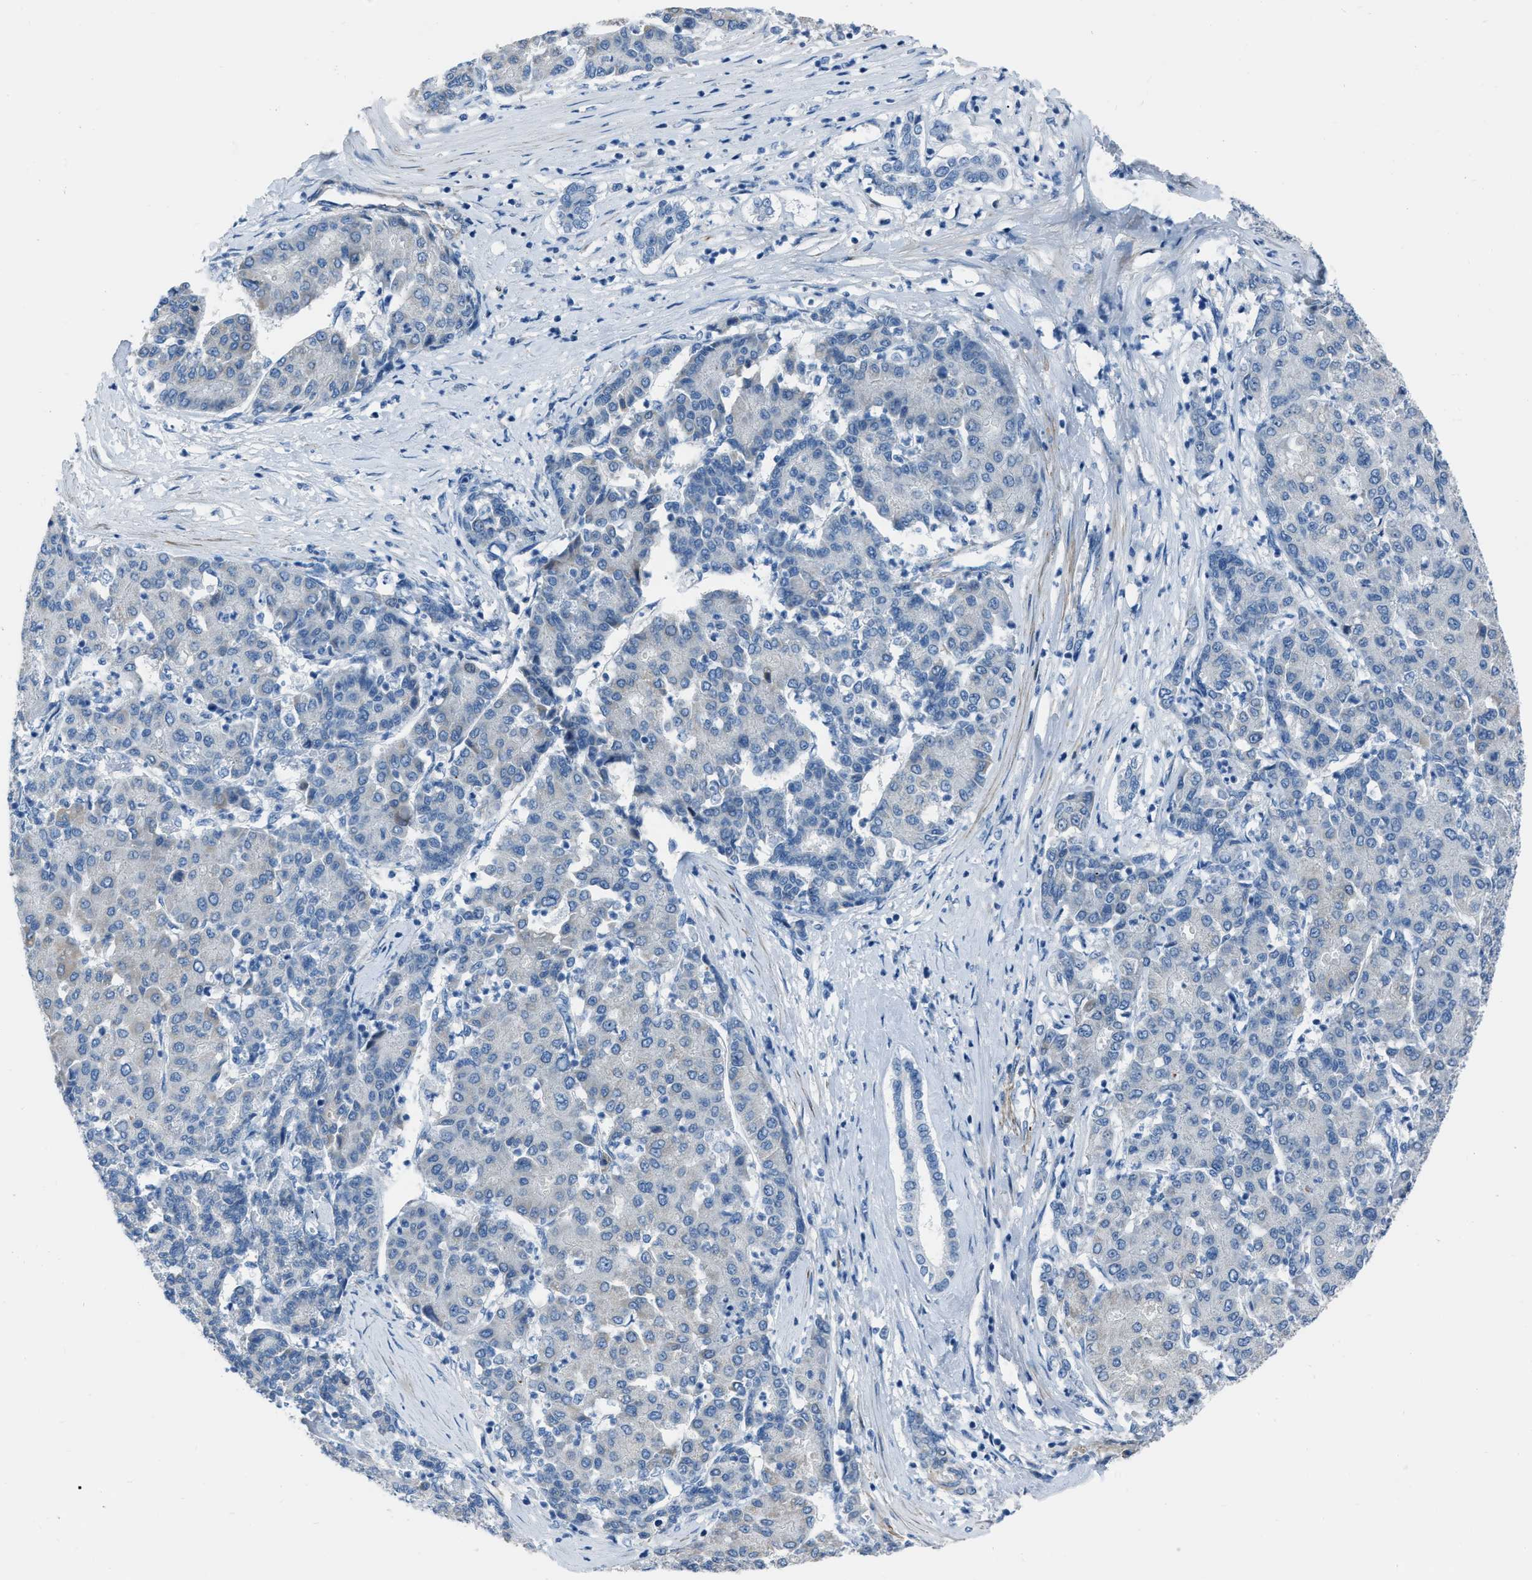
{"staining": {"intensity": "weak", "quantity": "<25%", "location": "cytoplasmic/membranous"}, "tissue": "liver cancer", "cell_type": "Tumor cells", "image_type": "cancer", "snomed": [{"axis": "morphology", "description": "Carcinoma, Hepatocellular, NOS"}, {"axis": "topography", "description": "Liver"}], "caption": "The photomicrograph displays no significant expression in tumor cells of liver hepatocellular carcinoma. (DAB (3,3'-diaminobenzidine) immunohistochemistry (IHC), high magnification).", "gene": "SPATC1L", "patient": {"sex": "male", "age": 65}}